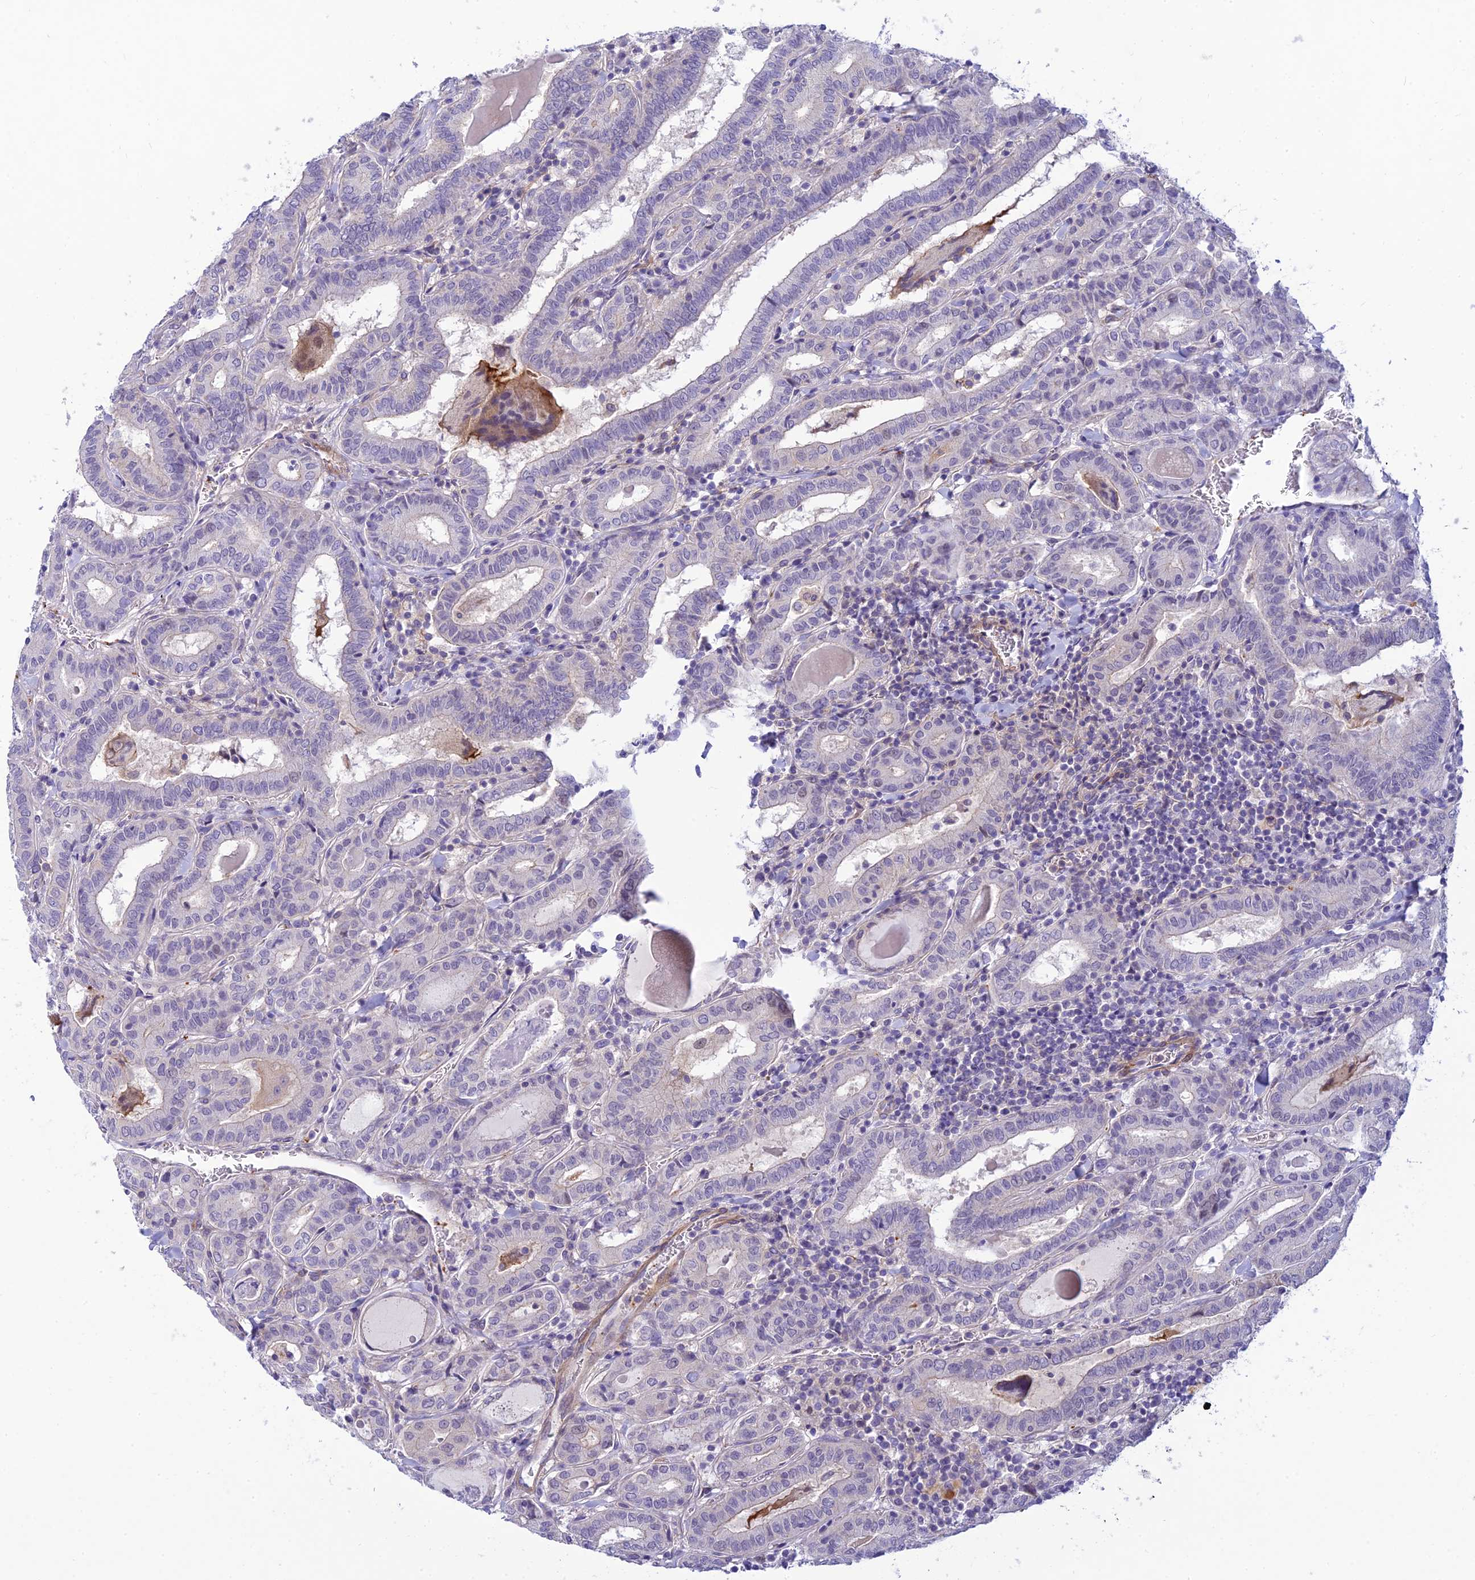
{"staining": {"intensity": "negative", "quantity": "none", "location": "none"}, "tissue": "thyroid cancer", "cell_type": "Tumor cells", "image_type": "cancer", "snomed": [{"axis": "morphology", "description": "Papillary adenocarcinoma, NOS"}, {"axis": "topography", "description": "Thyroid gland"}], "caption": "Tumor cells are negative for protein expression in human thyroid papillary adenocarcinoma.", "gene": "FBXW4", "patient": {"sex": "female", "age": 72}}